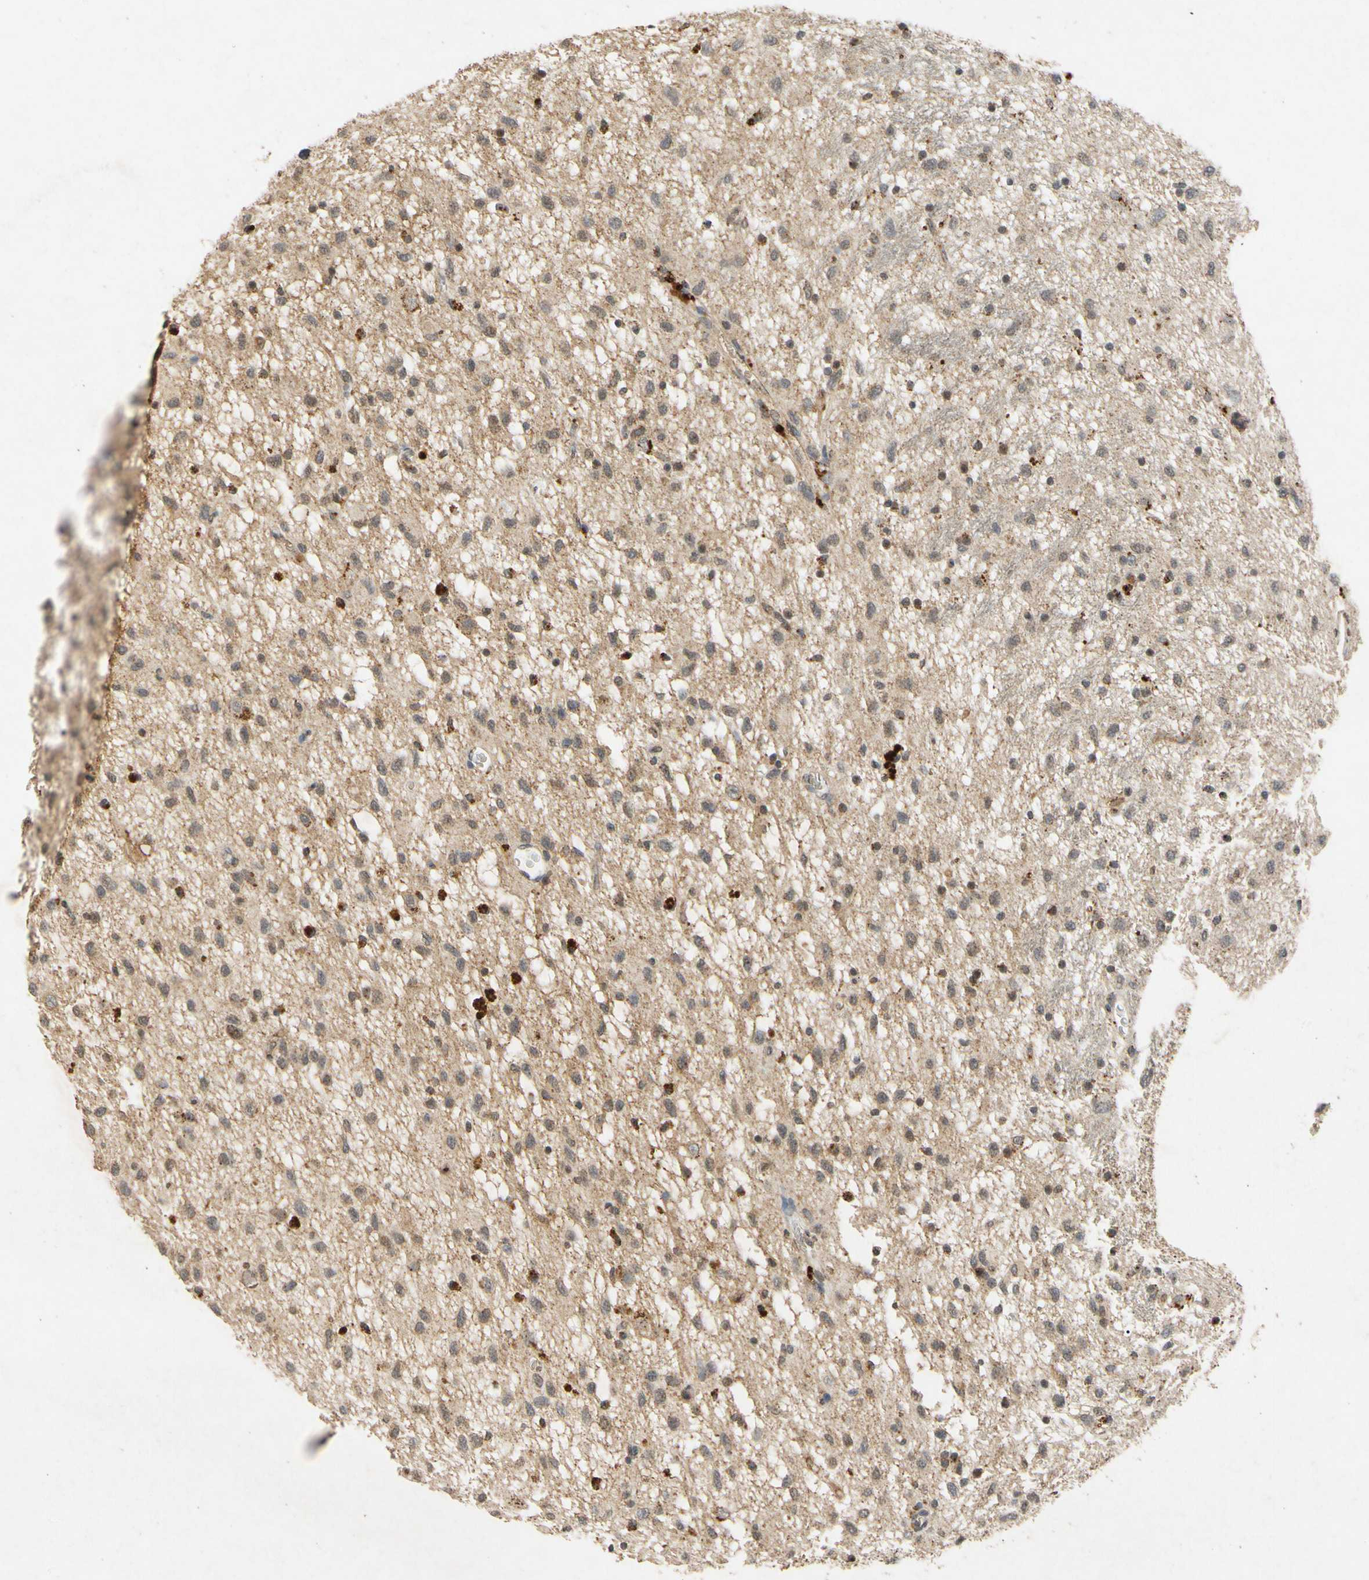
{"staining": {"intensity": "moderate", "quantity": "<25%", "location": "cytoplasmic/membranous"}, "tissue": "glioma", "cell_type": "Tumor cells", "image_type": "cancer", "snomed": [{"axis": "morphology", "description": "Glioma, malignant, Low grade"}, {"axis": "topography", "description": "Brain"}], "caption": "Immunohistochemistry (IHC) micrograph of neoplastic tissue: glioma stained using immunohistochemistry (IHC) shows low levels of moderate protein expression localized specifically in the cytoplasmic/membranous of tumor cells, appearing as a cytoplasmic/membranous brown color.", "gene": "CP", "patient": {"sex": "male", "age": 77}}